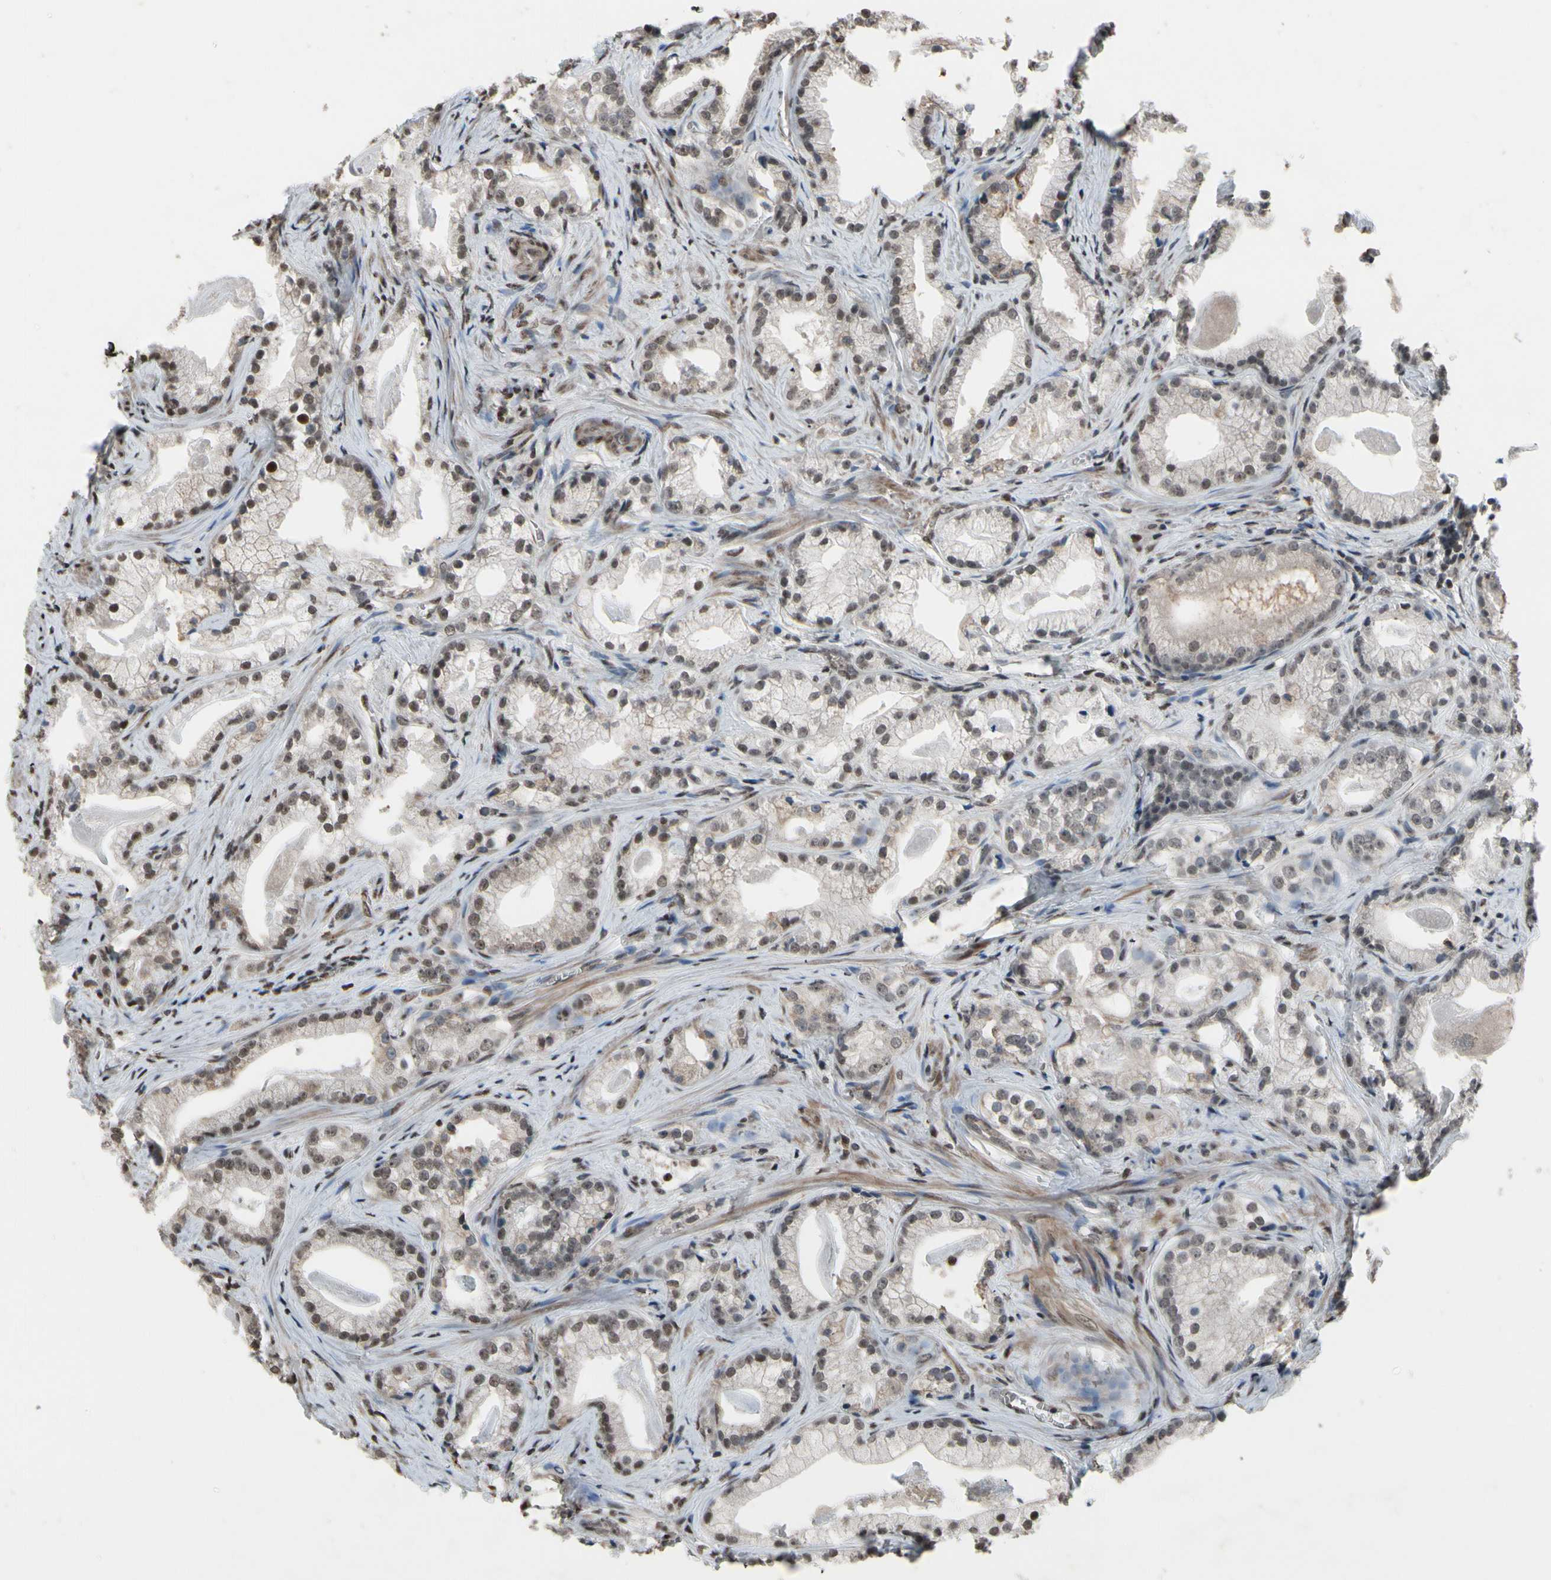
{"staining": {"intensity": "moderate", "quantity": "25%-75%", "location": "nuclear"}, "tissue": "prostate cancer", "cell_type": "Tumor cells", "image_type": "cancer", "snomed": [{"axis": "morphology", "description": "Adenocarcinoma, Low grade"}, {"axis": "topography", "description": "Prostate"}], "caption": "IHC image of adenocarcinoma (low-grade) (prostate) stained for a protein (brown), which exhibits medium levels of moderate nuclear expression in about 25%-75% of tumor cells.", "gene": "HIPK2", "patient": {"sex": "male", "age": 59}}